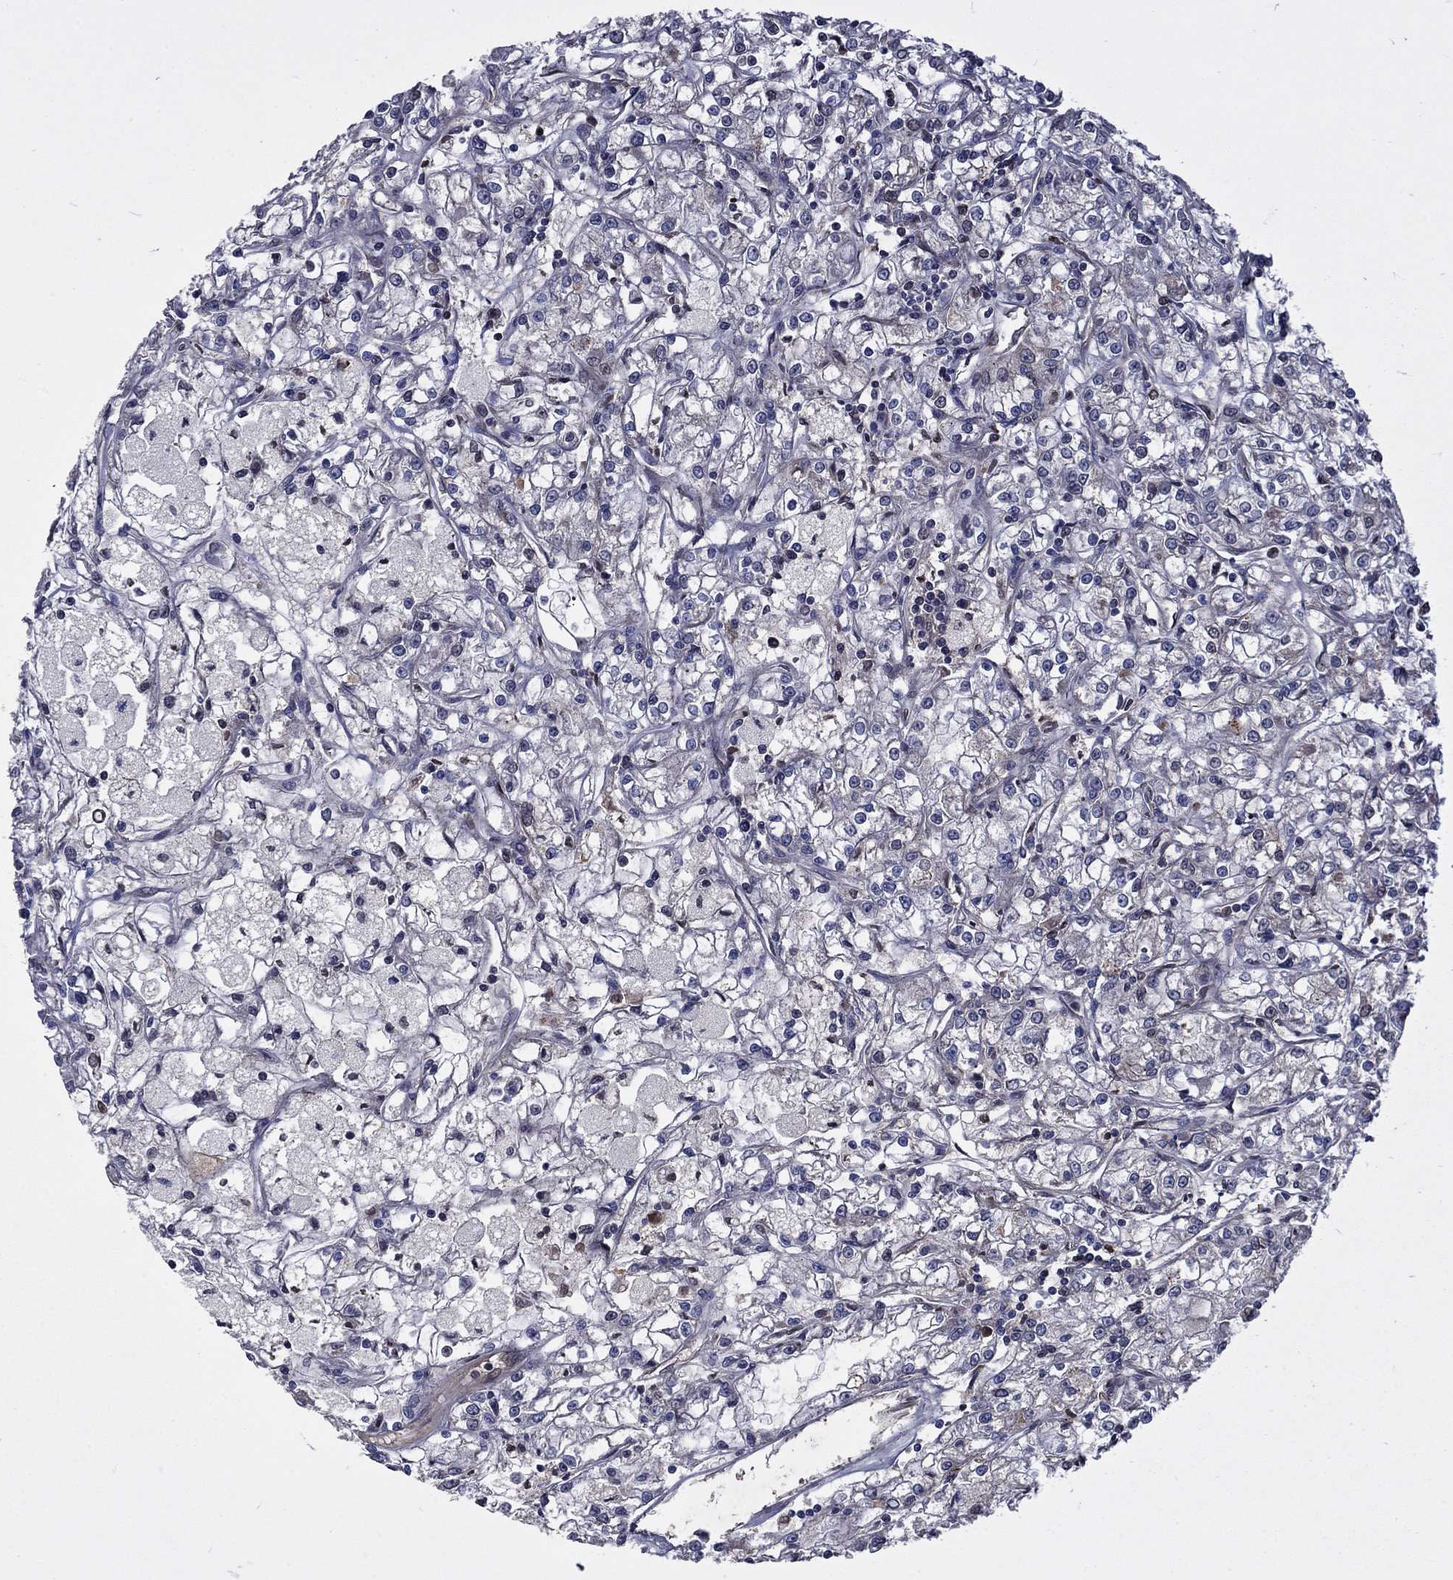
{"staining": {"intensity": "negative", "quantity": "none", "location": "none"}, "tissue": "renal cancer", "cell_type": "Tumor cells", "image_type": "cancer", "snomed": [{"axis": "morphology", "description": "Adenocarcinoma, NOS"}, {"axis": "topography", "description": "Kidney"}], "caption": "Immunohistochemistry image of neoplastic tissue: human renal cancer stained with DAB demonstrates no significant protein staining in tumor cells.", "gene": "CETN3", "patient": {"sex": "female", "age": 59}}